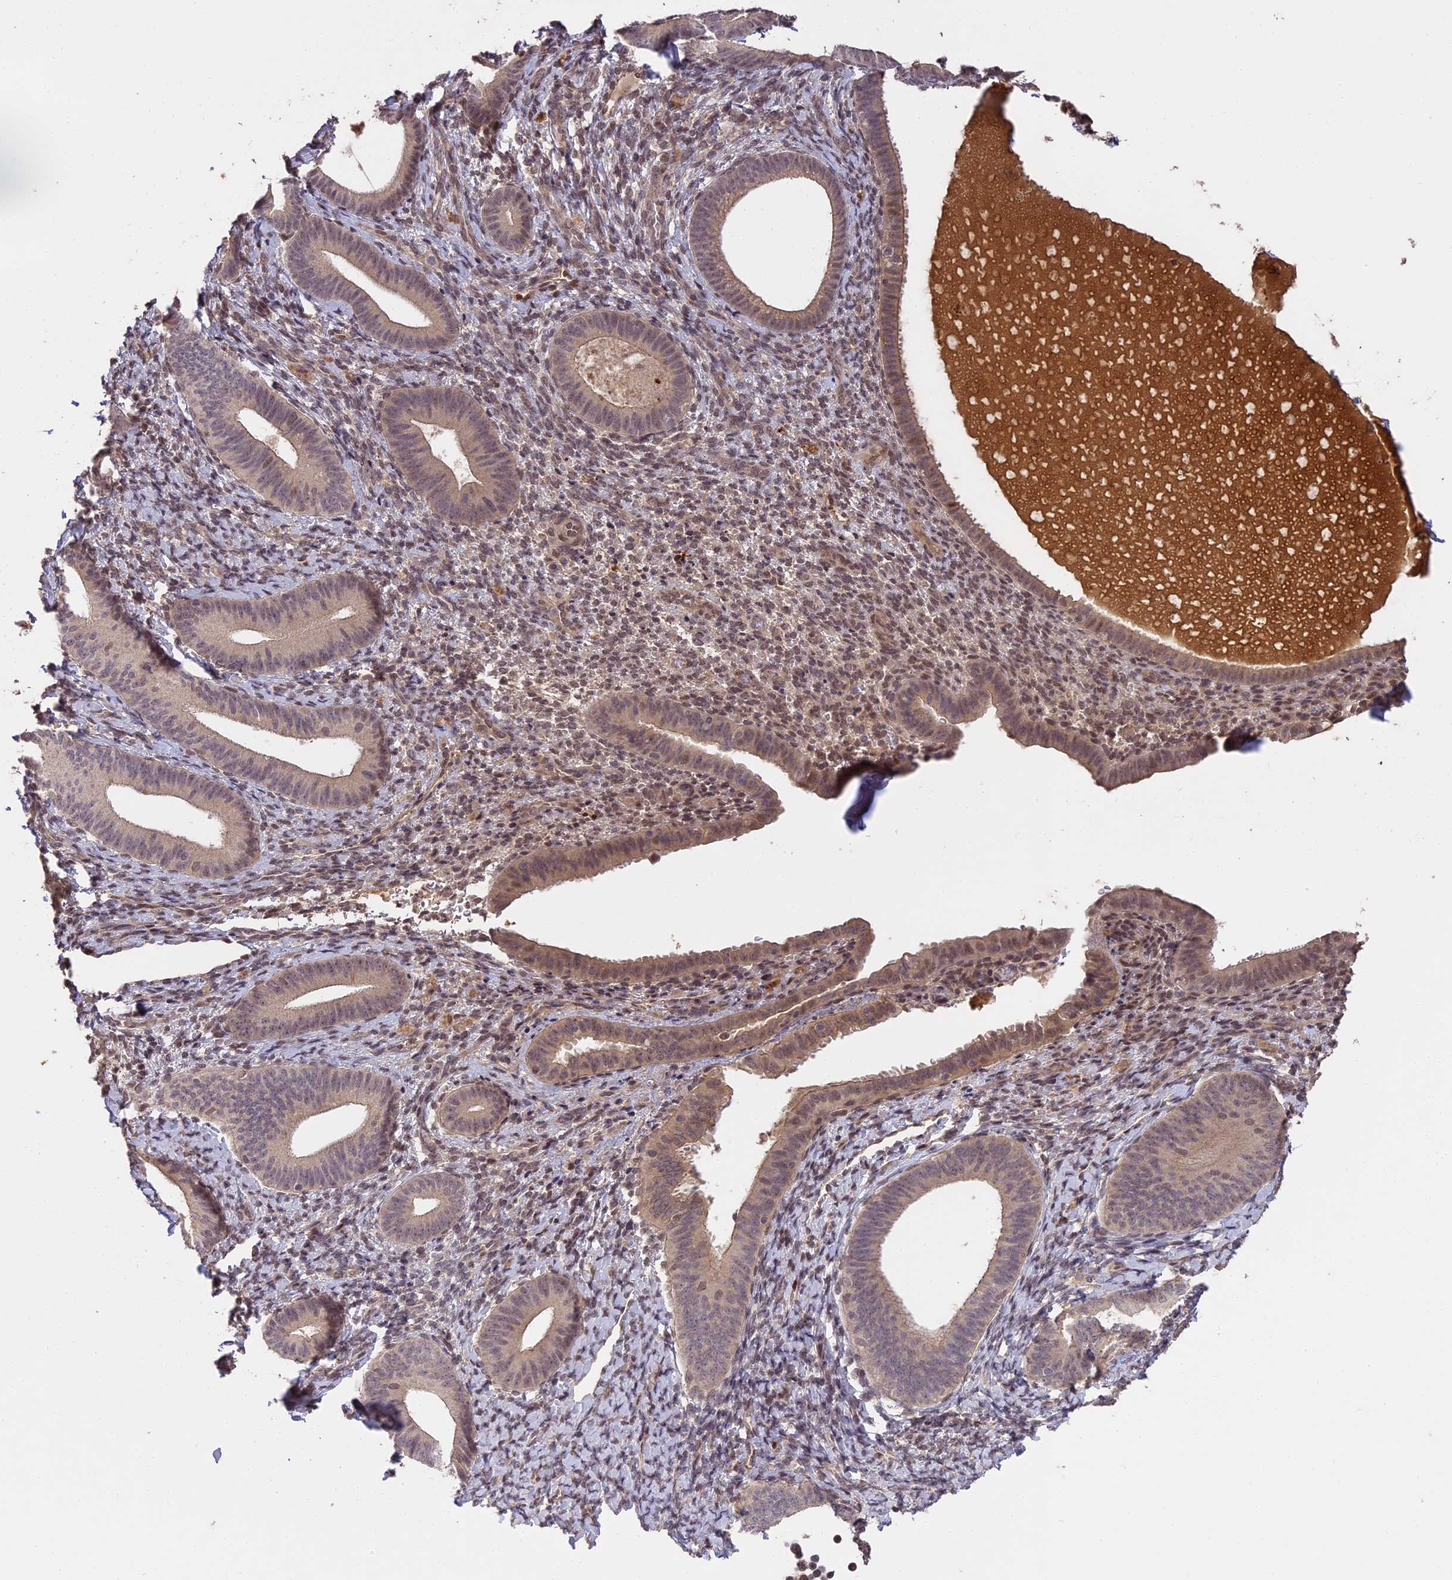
{"staining": {"intensity": "moderate", "quantity": "<25%", "location": "nuclear"}, "tissue": "endometrium", "cell_type": "Cells in endometrial stroma", "image_type": "normal", "snomed": [{"axis": "morphology", "description": "Normal tissue, NOS"}, {"axis": "topography", "description": "Endometrium"}], "caption": "Protein analysis of unremarkable endometrium reveals moderate nuclear staining in approximately <25% of cells in endometrial stroma.", "gene": "PRELID2", "patient": {"sex": "female", "age": 65}}